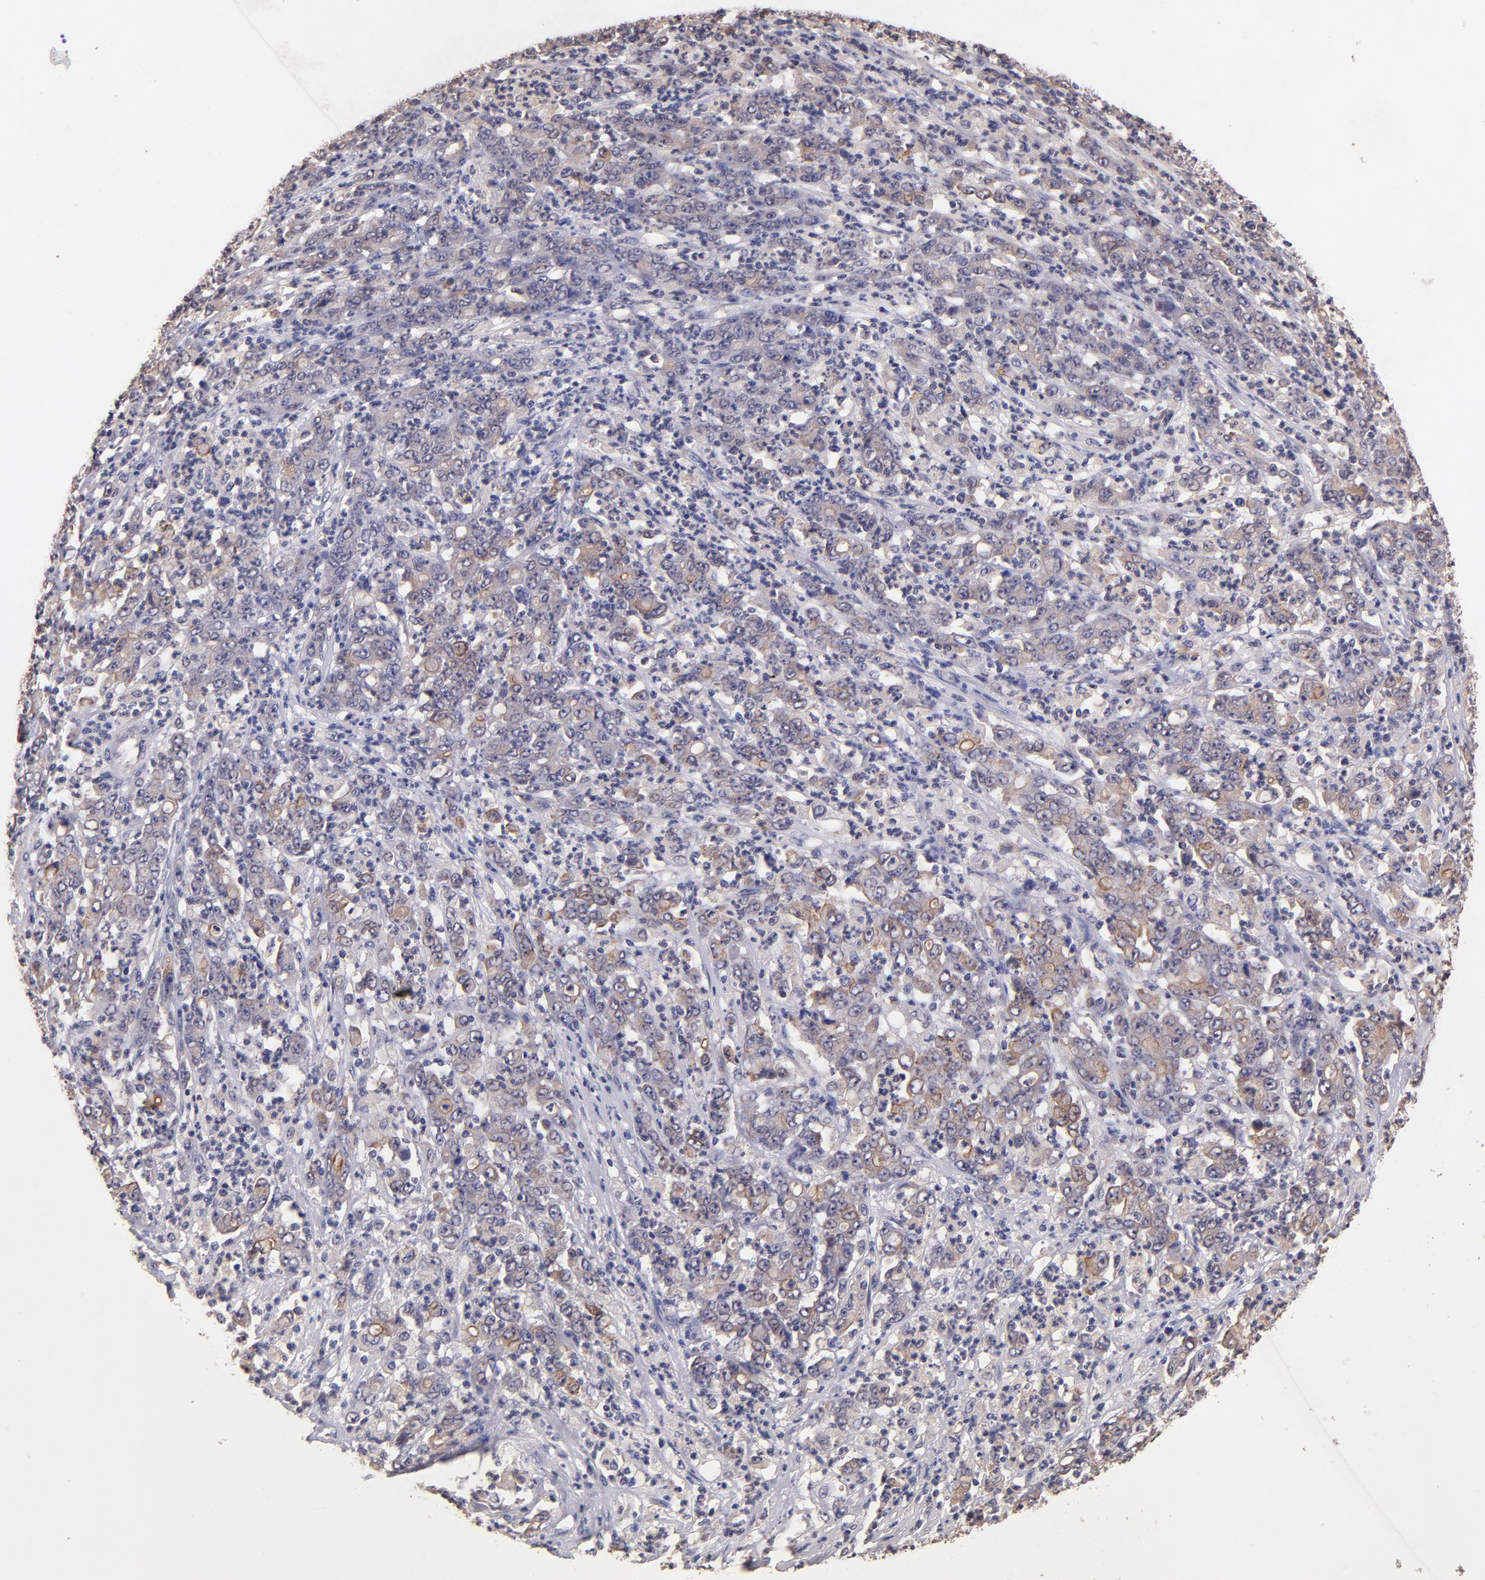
{"staining": {"intensity": "weak", "quantity": "25%-75%", "location": "cytoplasmic/membranous"}, "tissue": "stomach cancer", "cell_type": "Tumor cells", "image_type": "cancer", "snomed": [{"axis": "morphology", "description": "Adenocarcinoma, NOS"}, {"axis": "topography", "description": "Stomach, lower"}], "caption": "High-power microscopy captured an immunohistochemistry histopathology image of stomach adenocarcinoma, revealing weak cytoplasmic/membranous expression in approximately 25%-75% of tumor cells.", "gene": "RNASEL", "patient": {"sex": "female", "age": 71}}